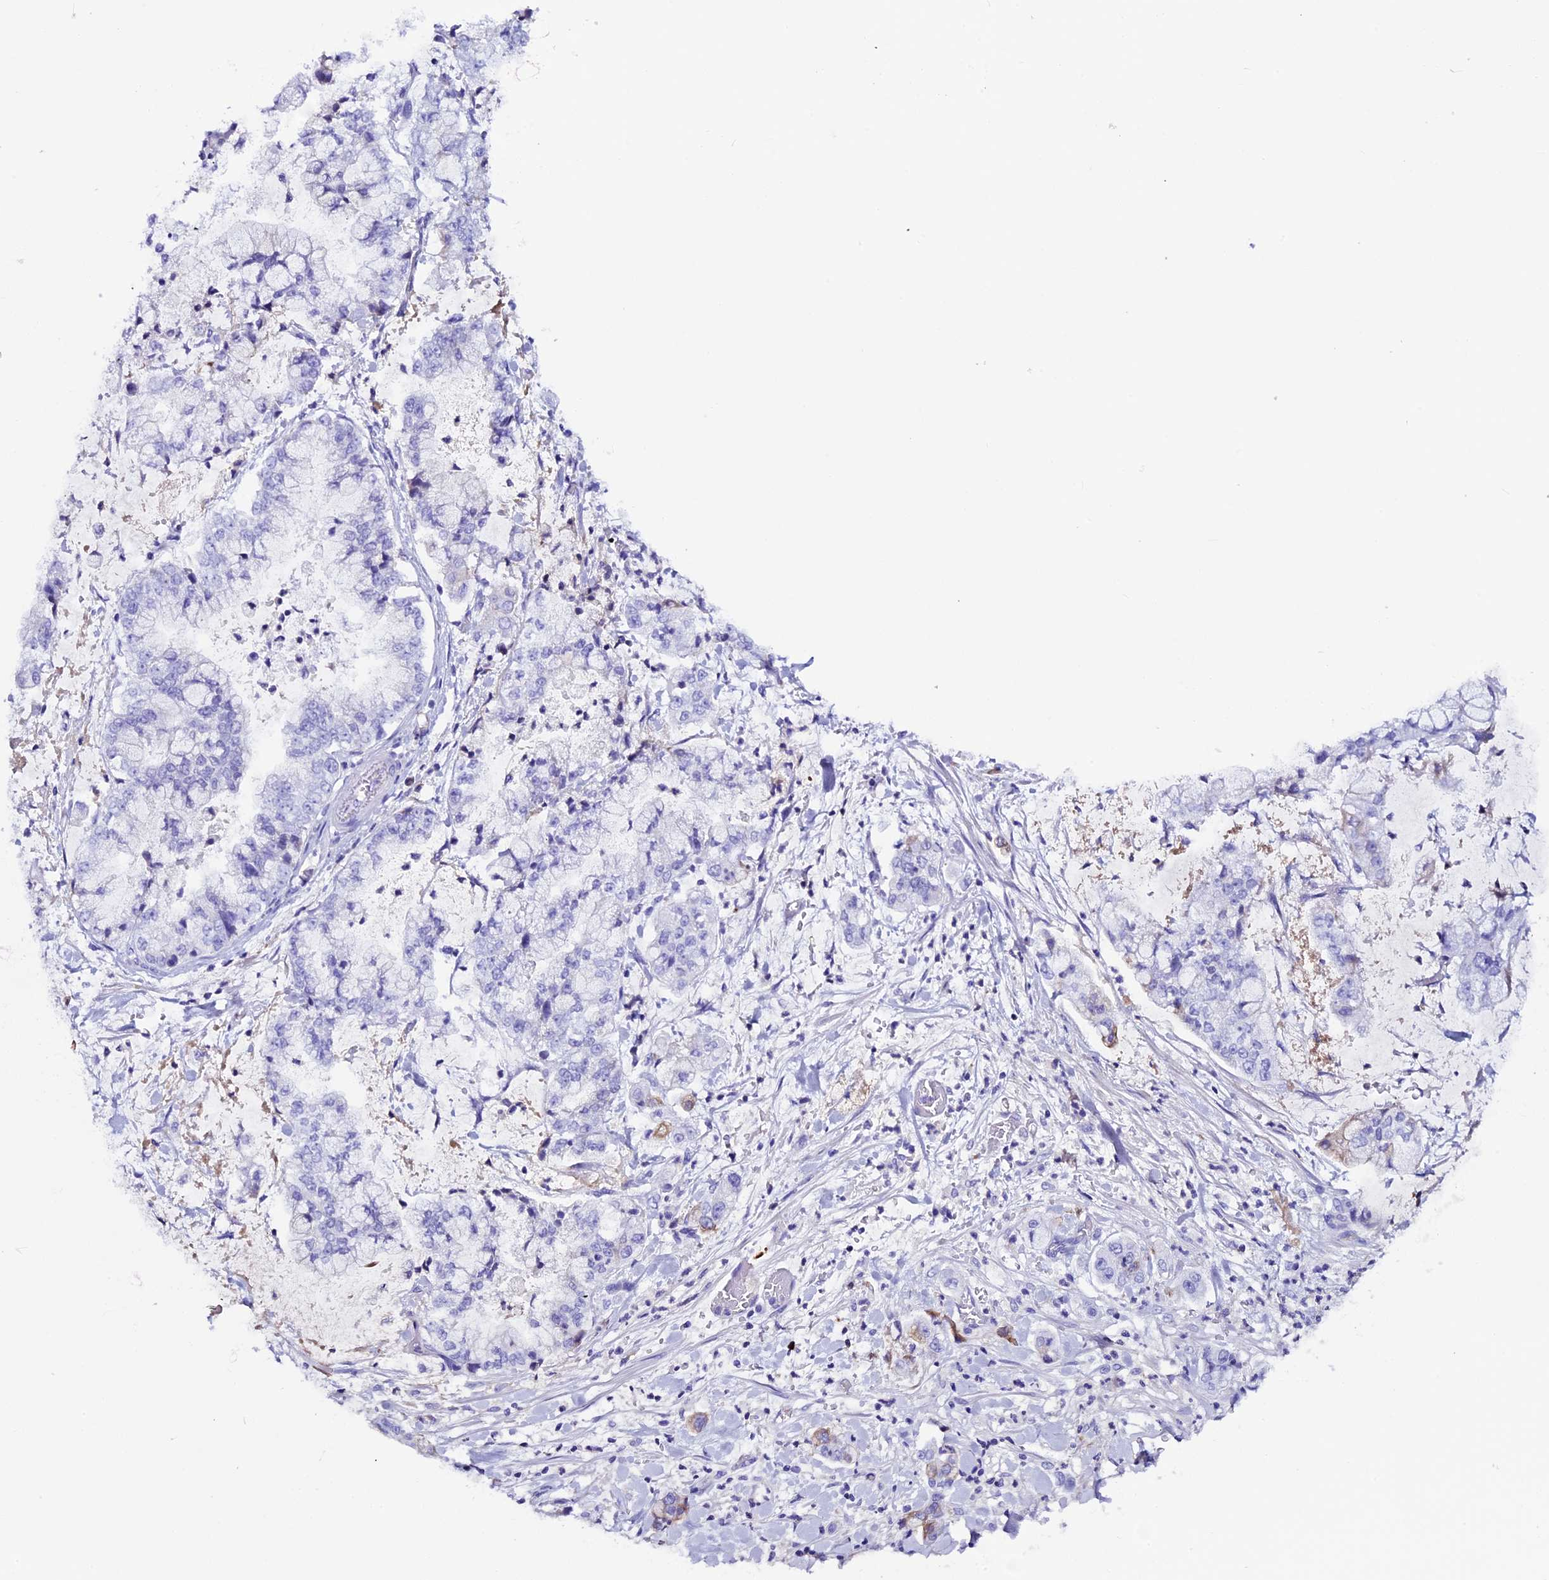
{"staining": {"intensity": "negative", "quantity": "none", "location": "none"}, "tissue": "stomach cancer", "cell_type": "Tumor cells", "image_type": "cancer", "snomed": [{"axis": "morphology", "description": "Adenocarcinoma, NOS"}, {"axis": "topography", "description": "Stomach"}], "caption": "DAB immunohistochemical staining of stomach cancer reveals no significant positivity in tumor cells.", "gene": "IGSF6", "patient": {"sex": "male", "age": 76}}